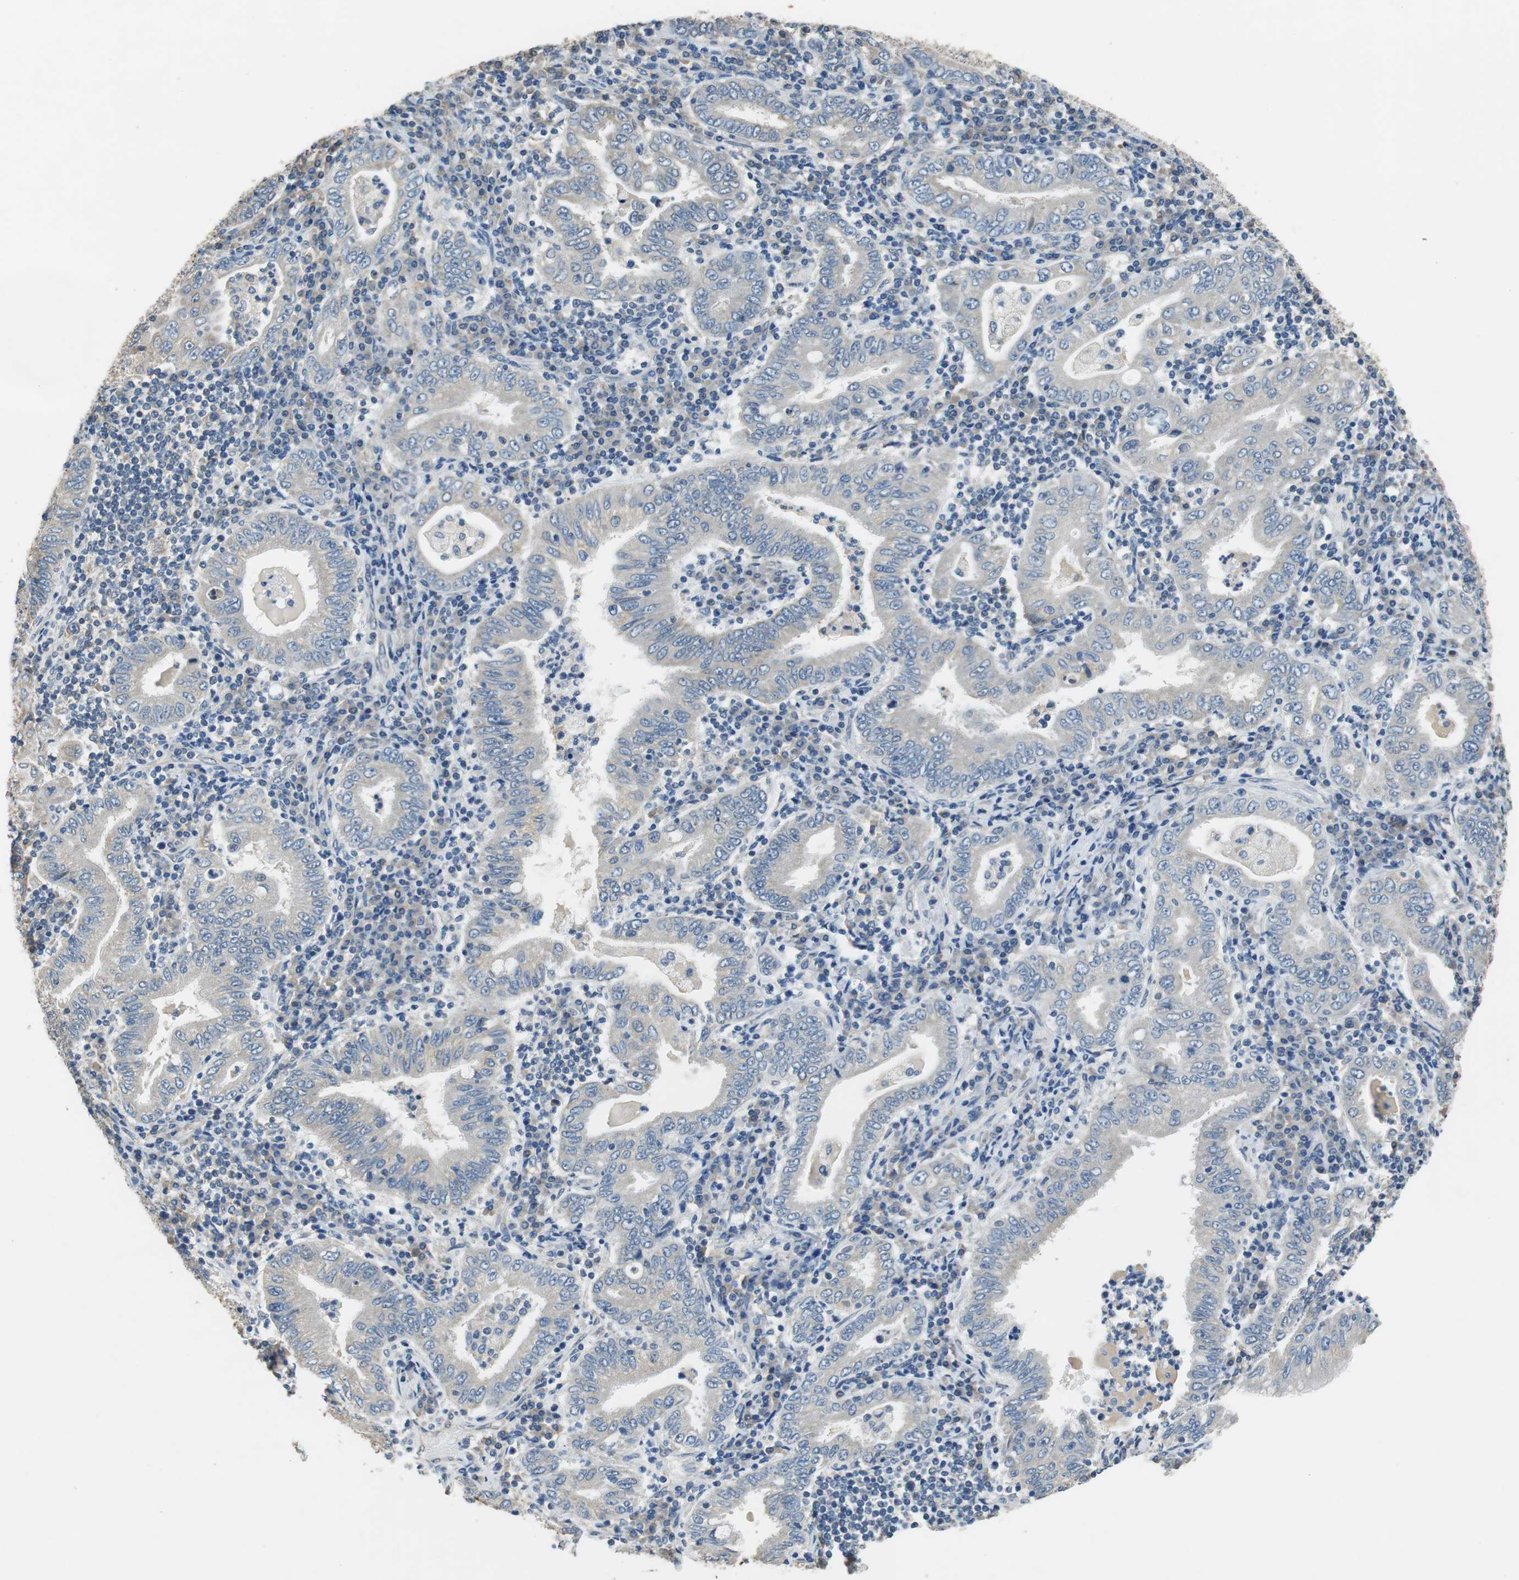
{"staining": {"intensity": "weak", "quantity": "<25%", "location": "cytoplasmic/membranous"}, "tissue": "stomach cancer", "cell_type": "Tumor cells", "image_type": "cancer", "snomed": [{"axis": "morphology", "description": "Normal tissue, NOS"}, {"axis": "morphology", "description": "Adenocarcinoma, NOS"}, {"axis": "topography", "description": "Esophagus"}, {"axis": "topography", "description": "Stomach, upper"}, {"axis": "topography", "description": "Peripheral nerve tissue"}], "caption": "High magnification brightfield microscopy of stomach cancer (adenocarcinoma) stained with DAB (brown) and counterstained with hematoxylin (blue): tumor cells show no significant positivity.", "gene": "ALDH4A1", "patient": {"sex": "male", "age": 62}}